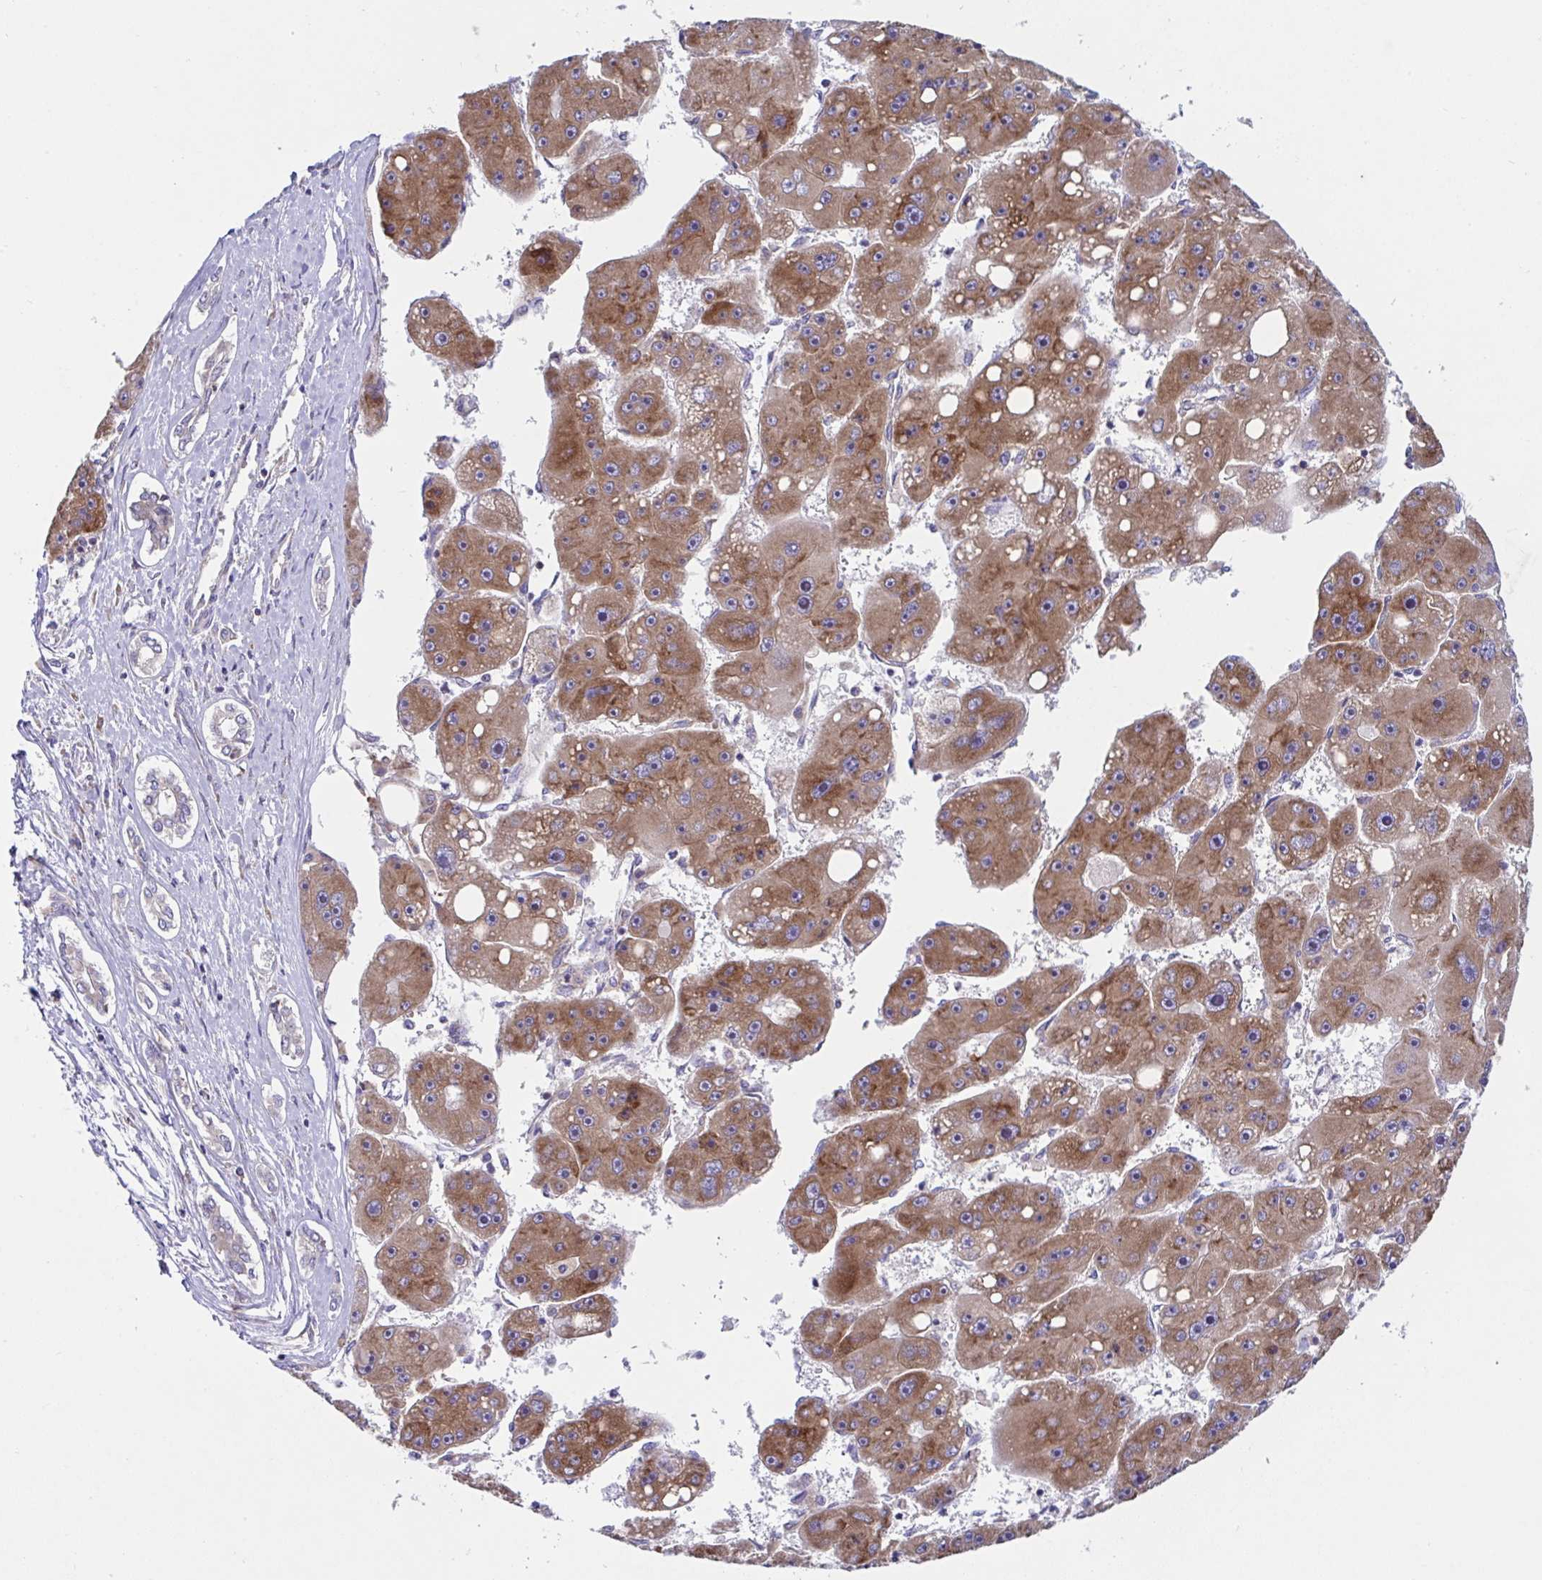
{"staining": {"intensity": "strong", "quantity": ">75%", "location": "cytoplasmic/membranous"}, "tissue": "liver cancer", "cell_type": "Tumor cells", "image_type": "cancer", "snomed": [{"axis": "morphology", "description": "Carcinoma, Hepatocellular, NOS"}, {"axis": "topography", "description": "Liver"}], "caption": "Brown immunohistochemical staining in human liver cancer demonstrates strong cytoplasmic/membranous staining in about >75% of tumor cells. The protein is stained brown, and the nuclei are stained in blue (DAB IHC with brightfield microscopy, high magnification).", "gene": "FAU", "patient": {"sex": "female", "age": 61}}